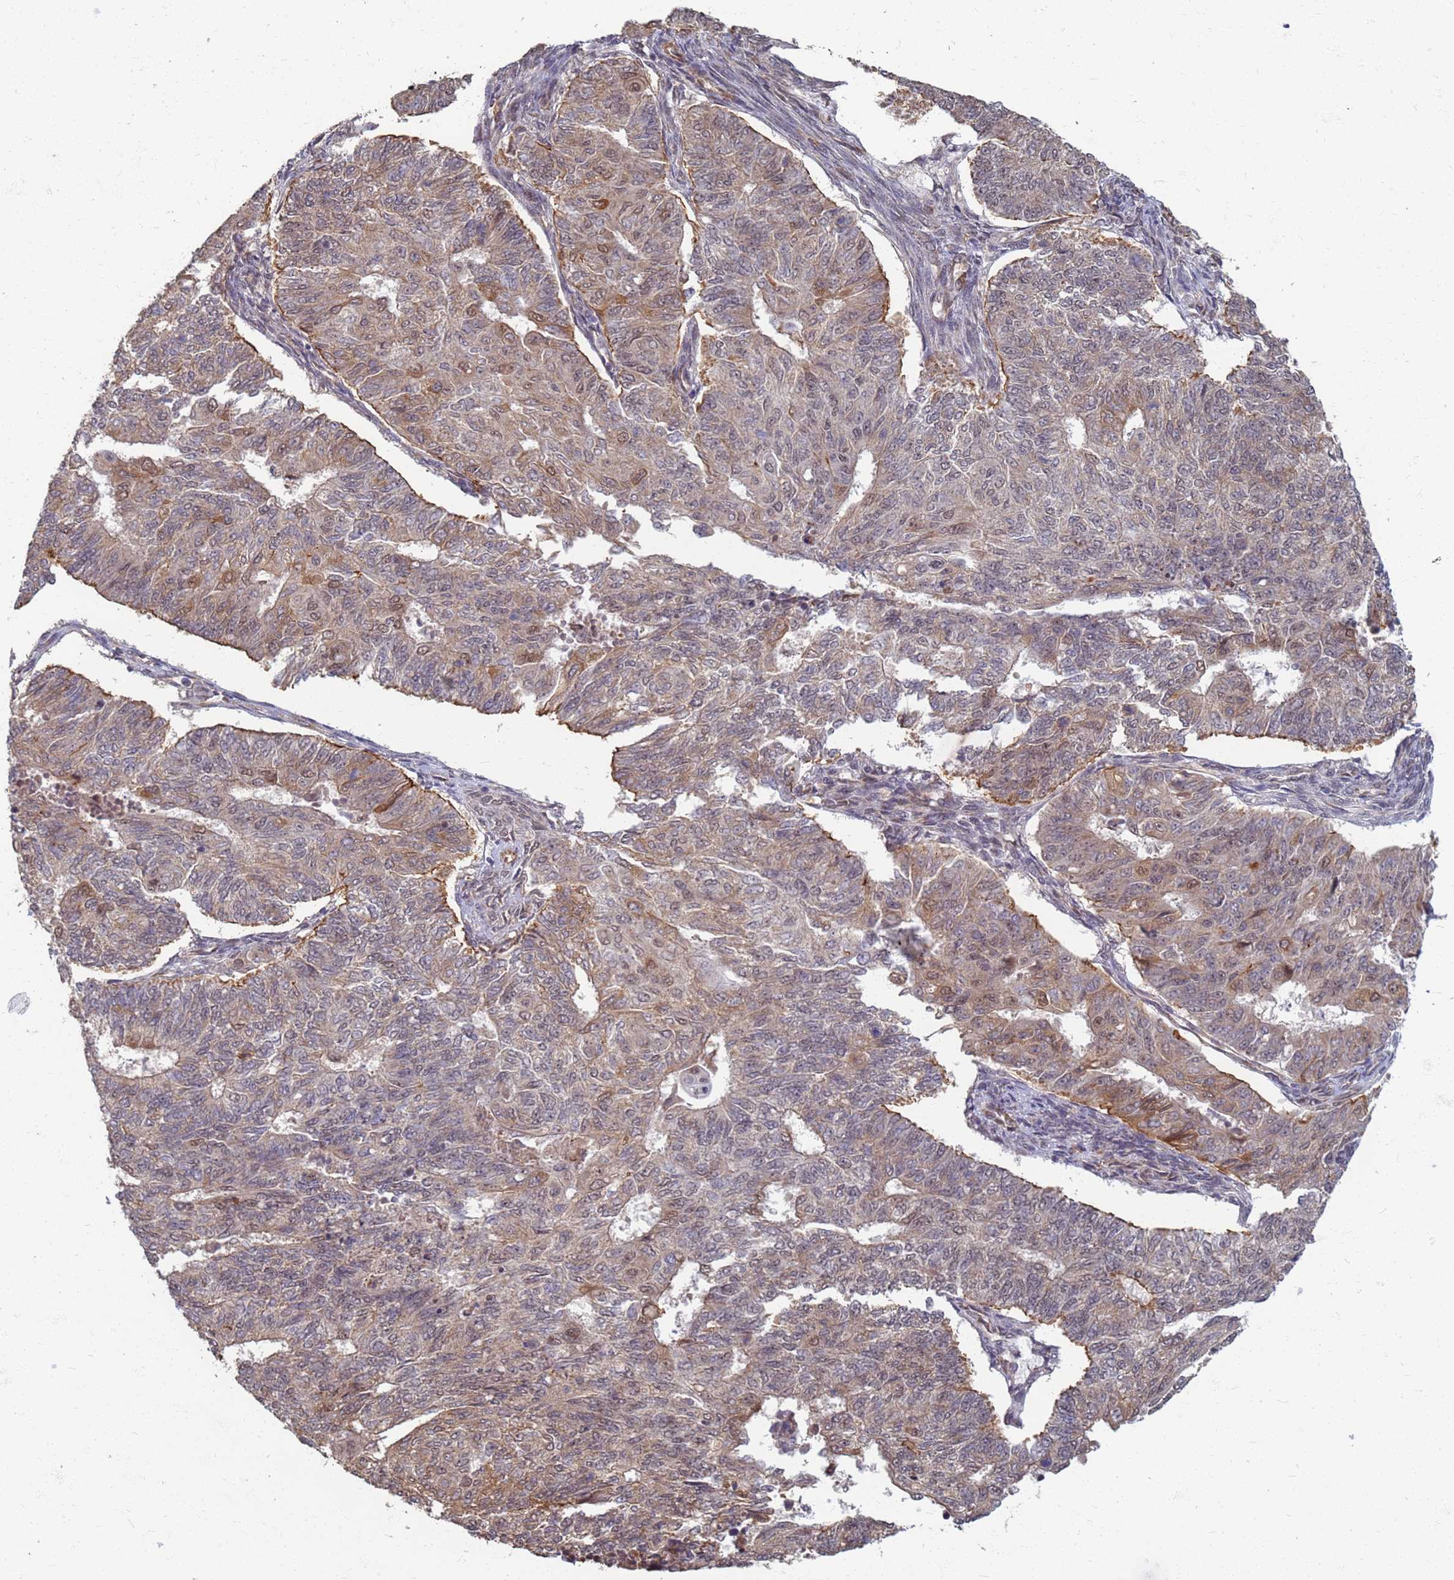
{"staining": {"intensity": "moderate", "quantity": "25%-75%", "location": "cytoplasmic/membranous,nuclear"}, "tissue": "endometrial cancer", "cell_type": "Tumor cells", "image_type": "cancer", "snomed": [{"axis": "morphology", "description": "Adenocarcinoma, NOS"}, {"axis": "topography", "description": "Endometrium"}], "caption": "Protein staining of endometrial cancer tissue shows moderate cytoplasmic/membranous and nuclear expression in about 25%-75% of tumor cells.", "gene": "ITGB4", "patient": {"sex": "female", "age": 32}}